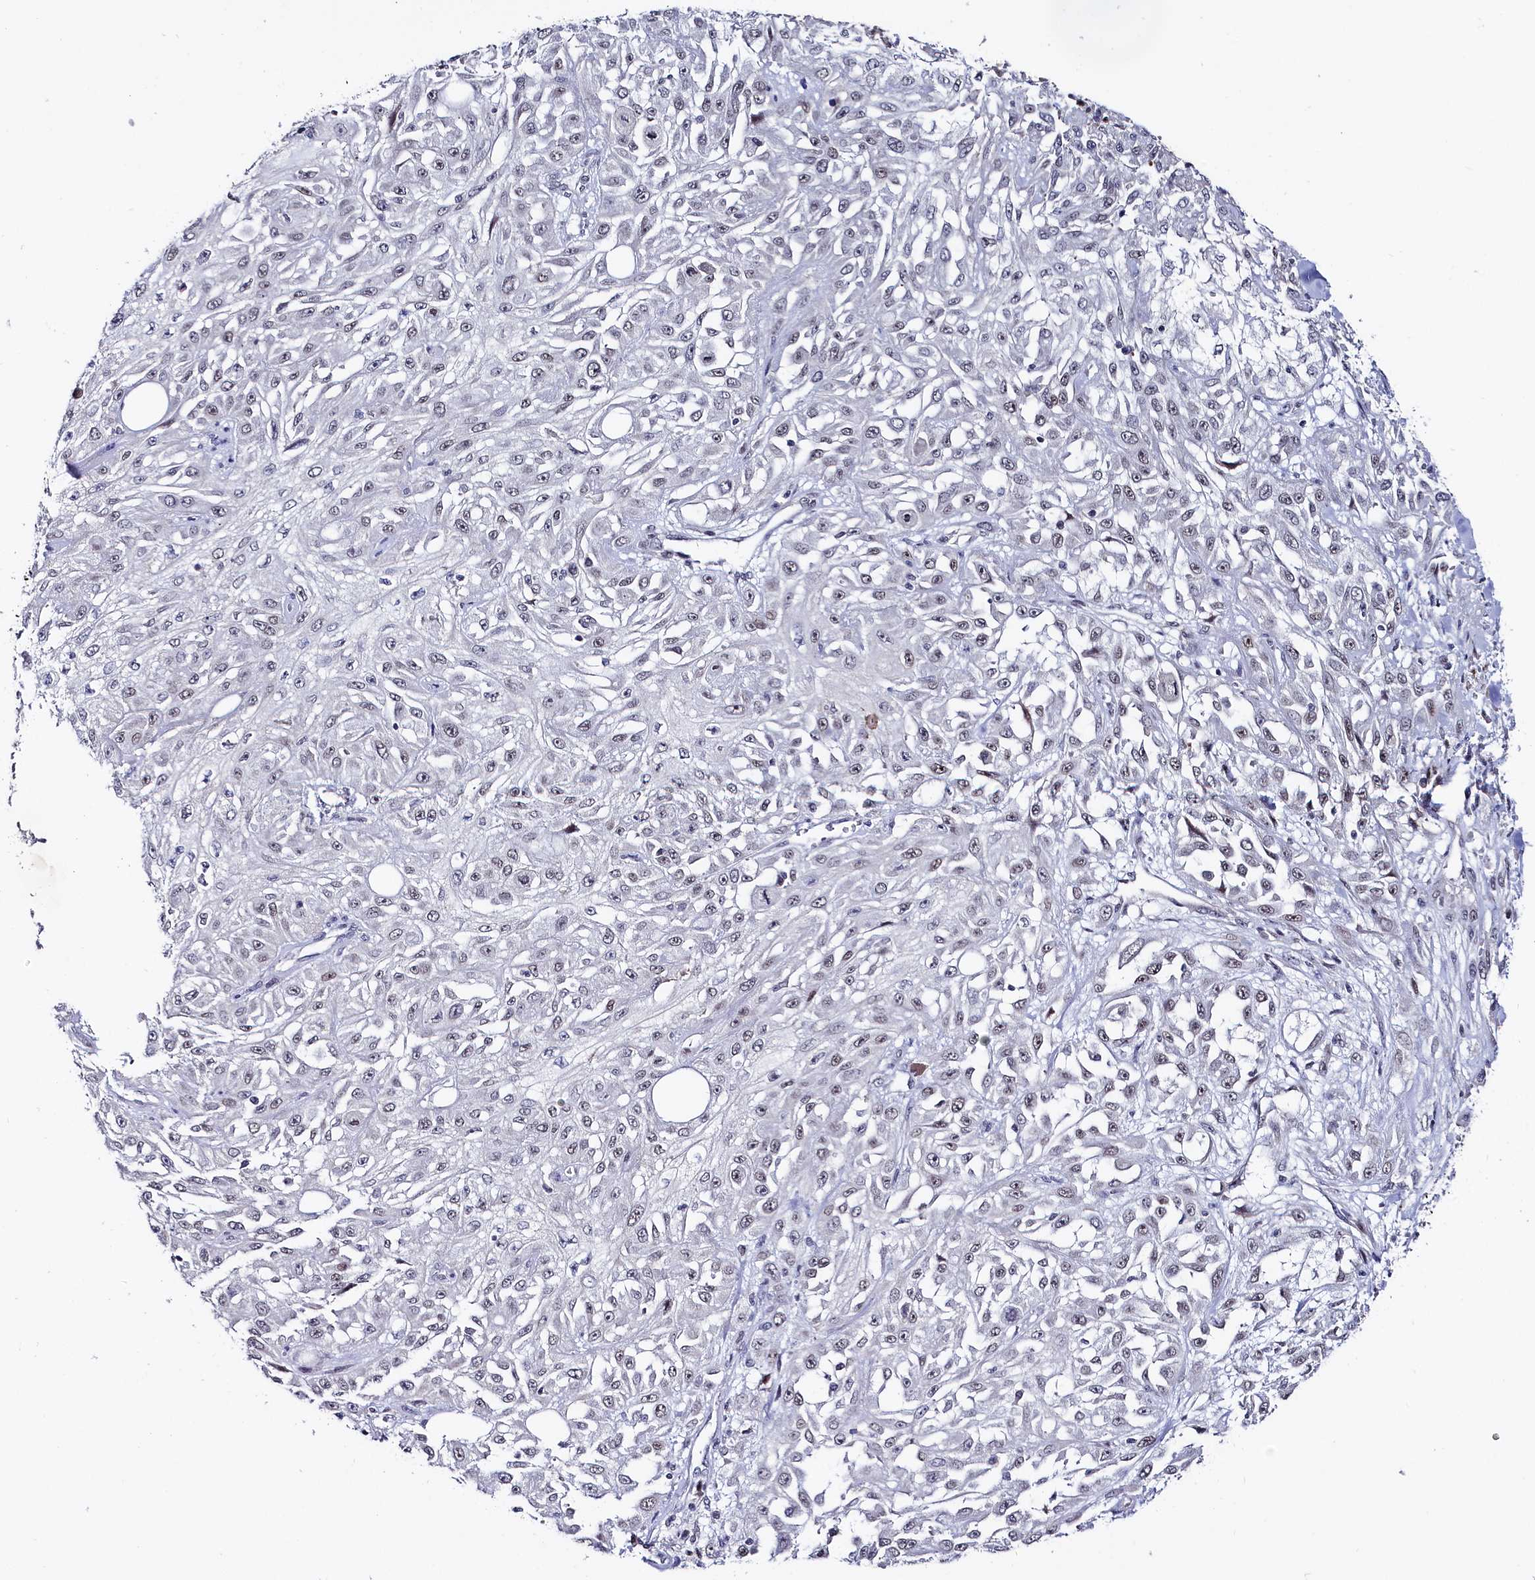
{"staining": {"intensity": "weak", "quantity": "<25%", "location": "nuclear"}, "tissue": "skin cancer", "cell_type": "Tumor cells", "image_type": "cancer", "snomed": [{"axis": "morphology", "description": "Squamous cell carcinoma, NOS"}, {"axis": "morphology", "description": "Squamous cell carcinoma, metastatic, NOS"}, {"axis": "topography", "description": "Skin"}, {"axis": "topography", "description": "Lymph node"}], "caption": "Immunohistochemical staining of human skin squamous cell carcinoma shows no significant expression in tumor cells. The staining is performed using DAB (3,3'-diaminobenzidine) brown chromogen with nuclei counter-stained in using hematoxylin.", "gene": "TIGD4", "patient": {"sex": "male", "age": 75}}